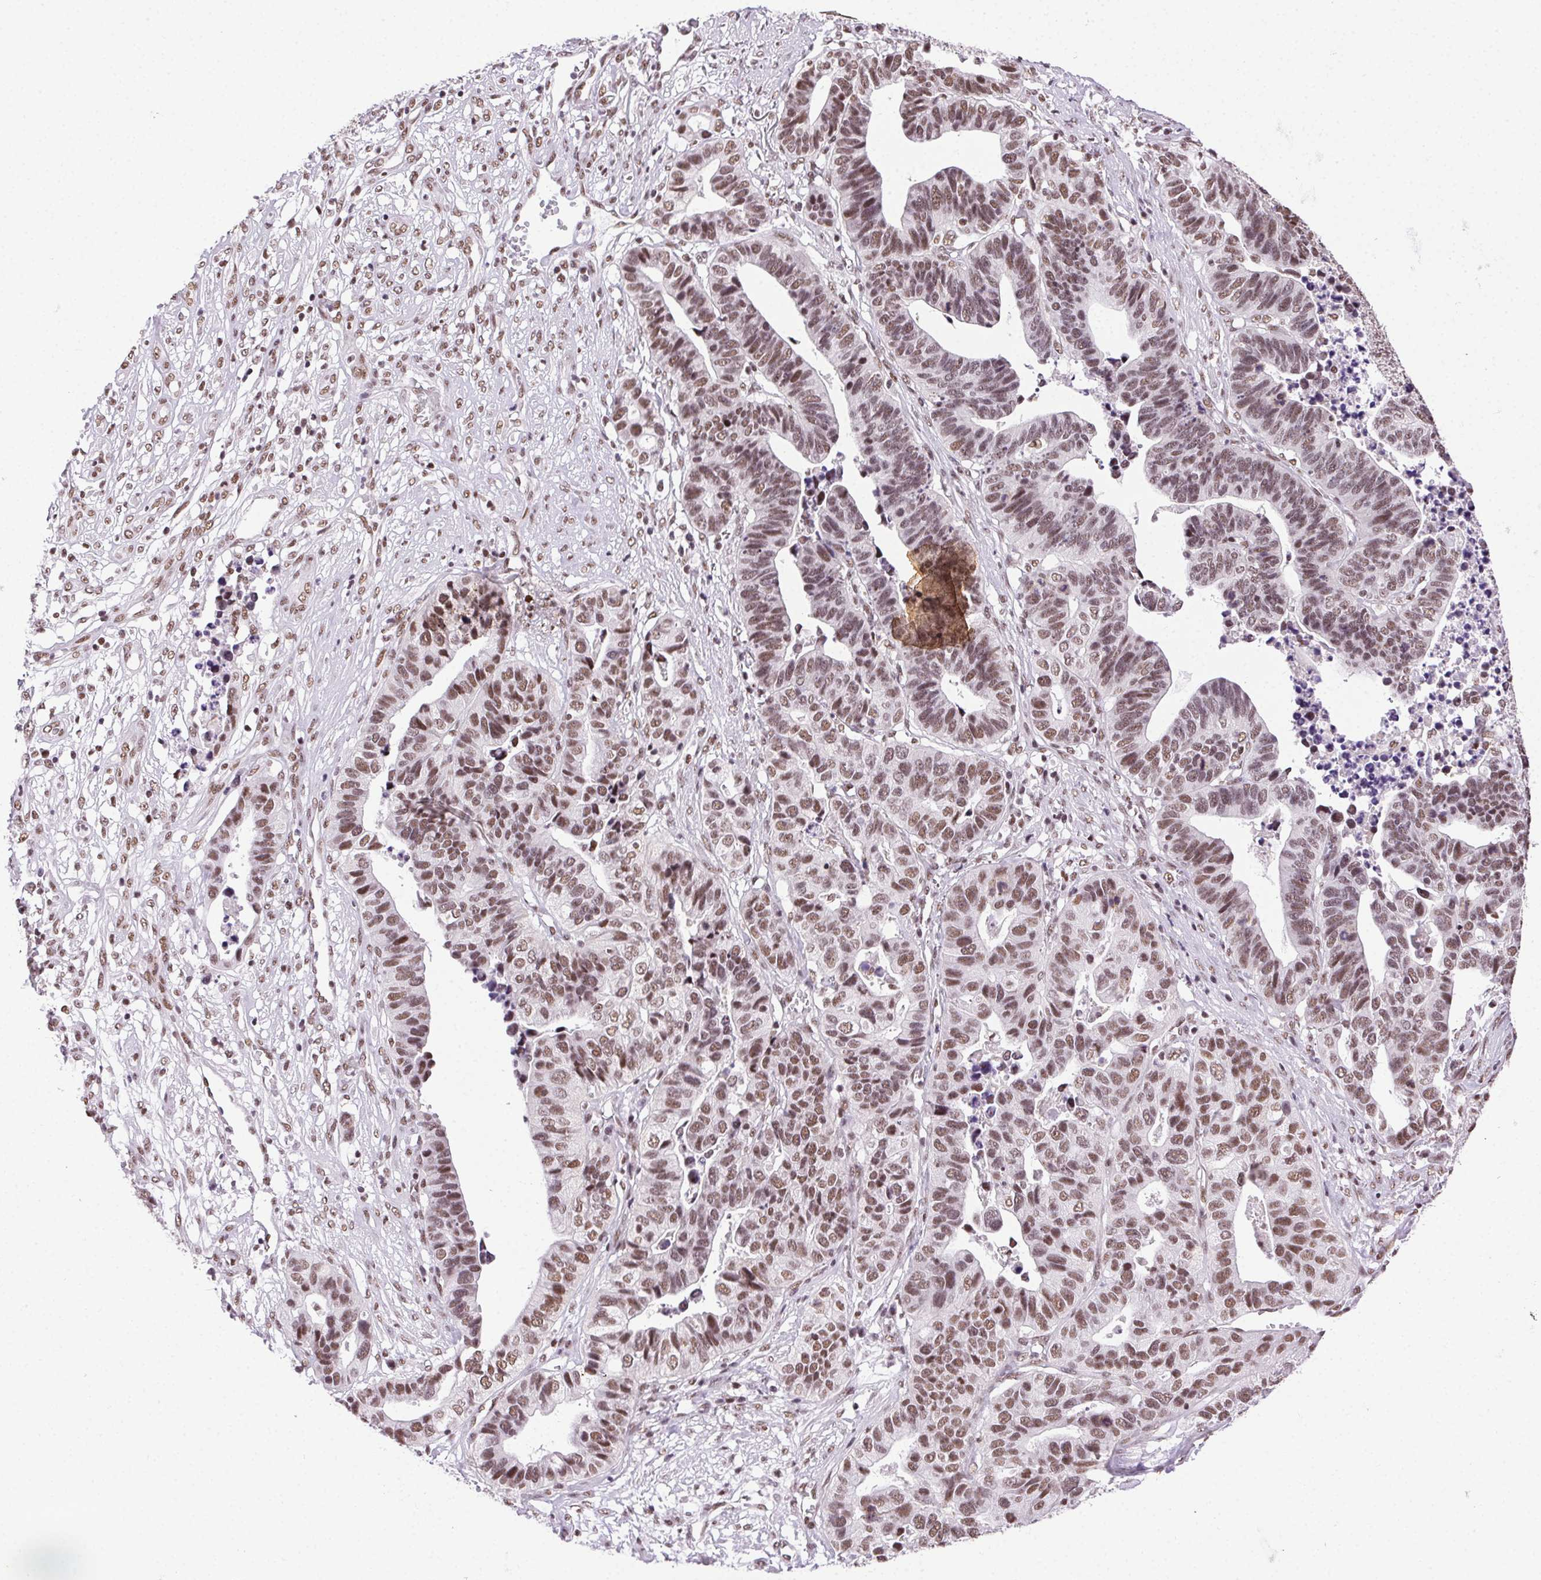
{"staining": {"intensity": "moderate", "quantity": ">75%", "location": "nuclear"}, "tissue": "stomach cancer", "cell_type": "Tumor cells", "image_type": "cancer", "snomed": [{"axis": "morphology", "description": "Adenocarcinoma, NOS"}, {"axis": "topography", "description": "Stomach, upper"}], "caption": "Human stomach cancer (adenocarcinoma) stained with a brown dye shows moderate nuclear positive staining in about >75% of tumor cells.", "gene": "TRA2B", "patient": {"sex": "female", "age": 67}}